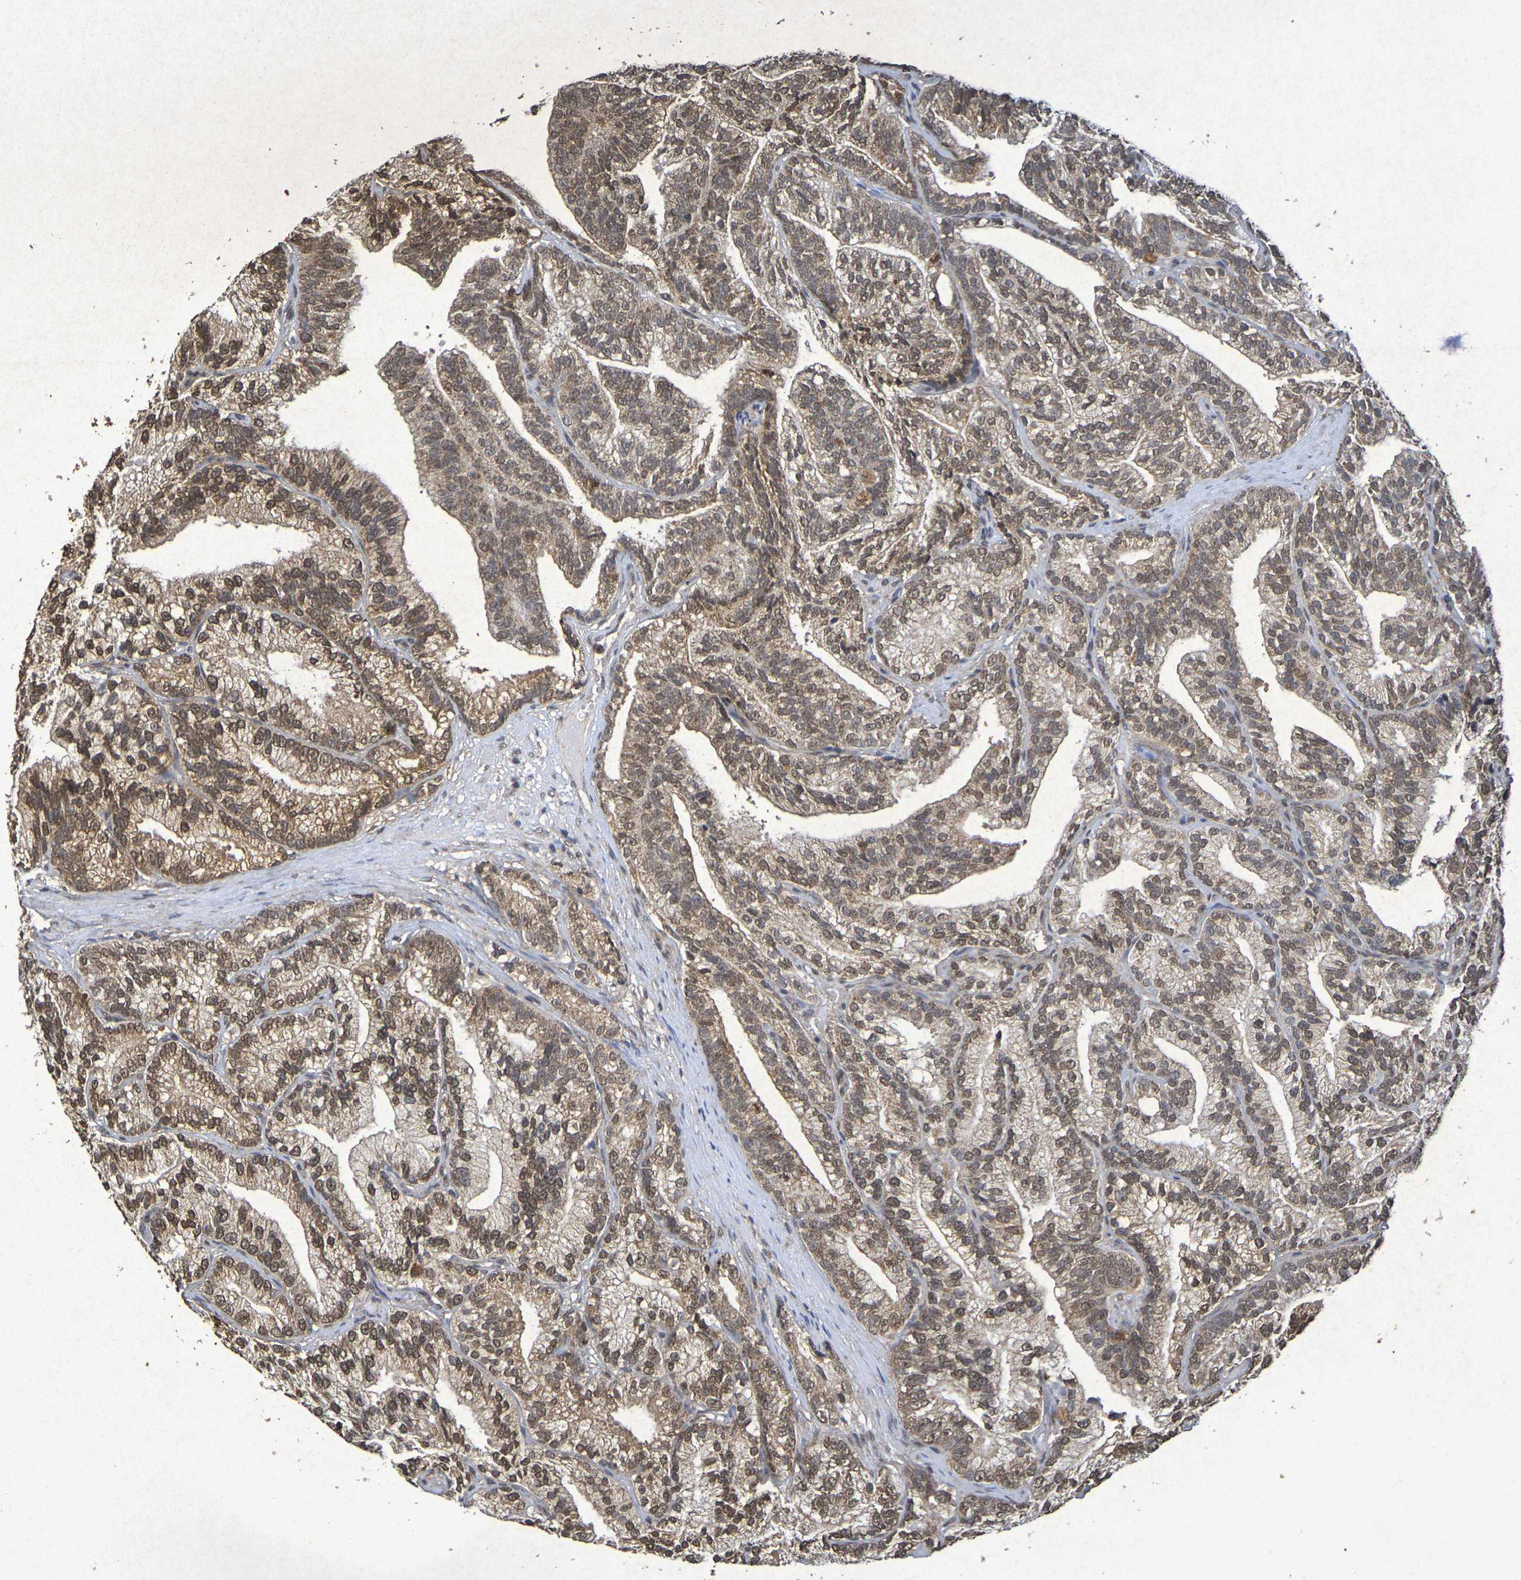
{"staining": {"intensity": "moderate", "quantity": ">75%", "location": "cytoplasmic/membranous,nuclear"}, "tissue": "prostate cancer", "cell_type": "Tumor cells", "image_type": "cancer", "snomed": [{"axis": "morphology", "description": "Adenocarcinoma, Low grade"}, {"axis": "topography", "description": "Prostate"}], "caption": "Immunohistochemistry (IHC) image of neoplastic tissue: human prostate cancer (adenocarcinoma (low-grade)) stained using IHC demonstrates medium levels of moderate protein expression localized specifically in the cytoplasmic/membranous and nuclear of tumor cells, appearing as a cytoplasmic/membranous and nuclear brown color.", "gene": "GUCY1A2", "patient": {"sex": "male", "age": 89}}